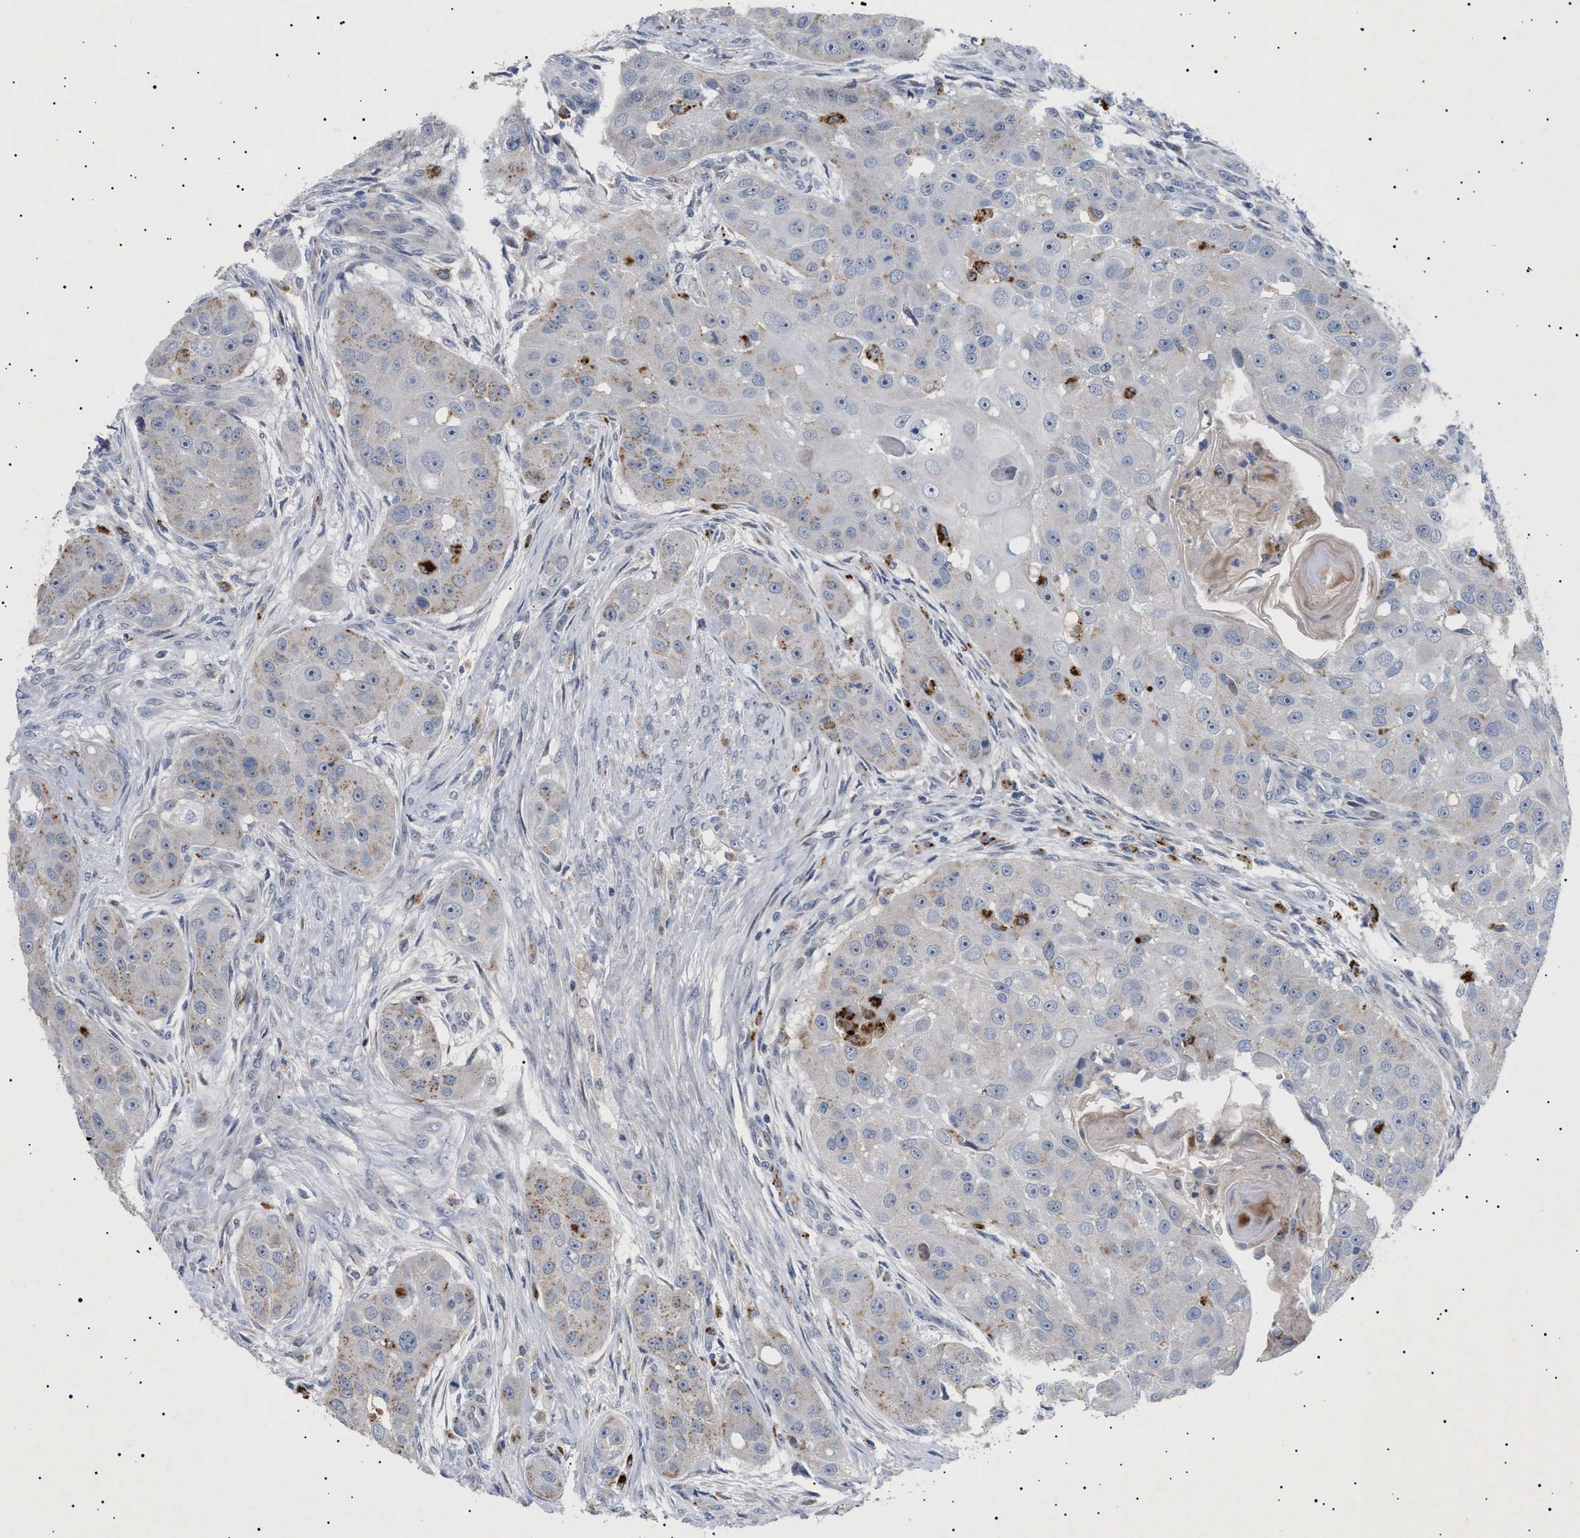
{"staining": {"intensity": "weak", "quantity": "25%-75%", "location": "cytoplasmic/membranous"}, "tissue": "head and neck cancer", "cell_type": "Tumor cells", "image_type": "cancer", "snomed": [{"axis": "morphology", "description": "Normal tissue, NOS"}, {"axis": "morphology", "description": "Squamous cell carcinoma, NOS"}, {"axis": "topography", "description": "Skeletal muscle"}, {"axis": "topography", "description": "Head-Neck"}], "caption": "Protein staining of squamous cell carcinoma (head and neck) tissue displays weak cytoplasmic/membranous expression in about 25%-75% of tumor cells. Using DAB (3,3'-diaminobenzidine) (brown) and hematoxylin (blue) stains, captured at high magnification using brightfield microscopy.", "gene": "SIRT5", "patient": {"sex": "male", "age": 51}}